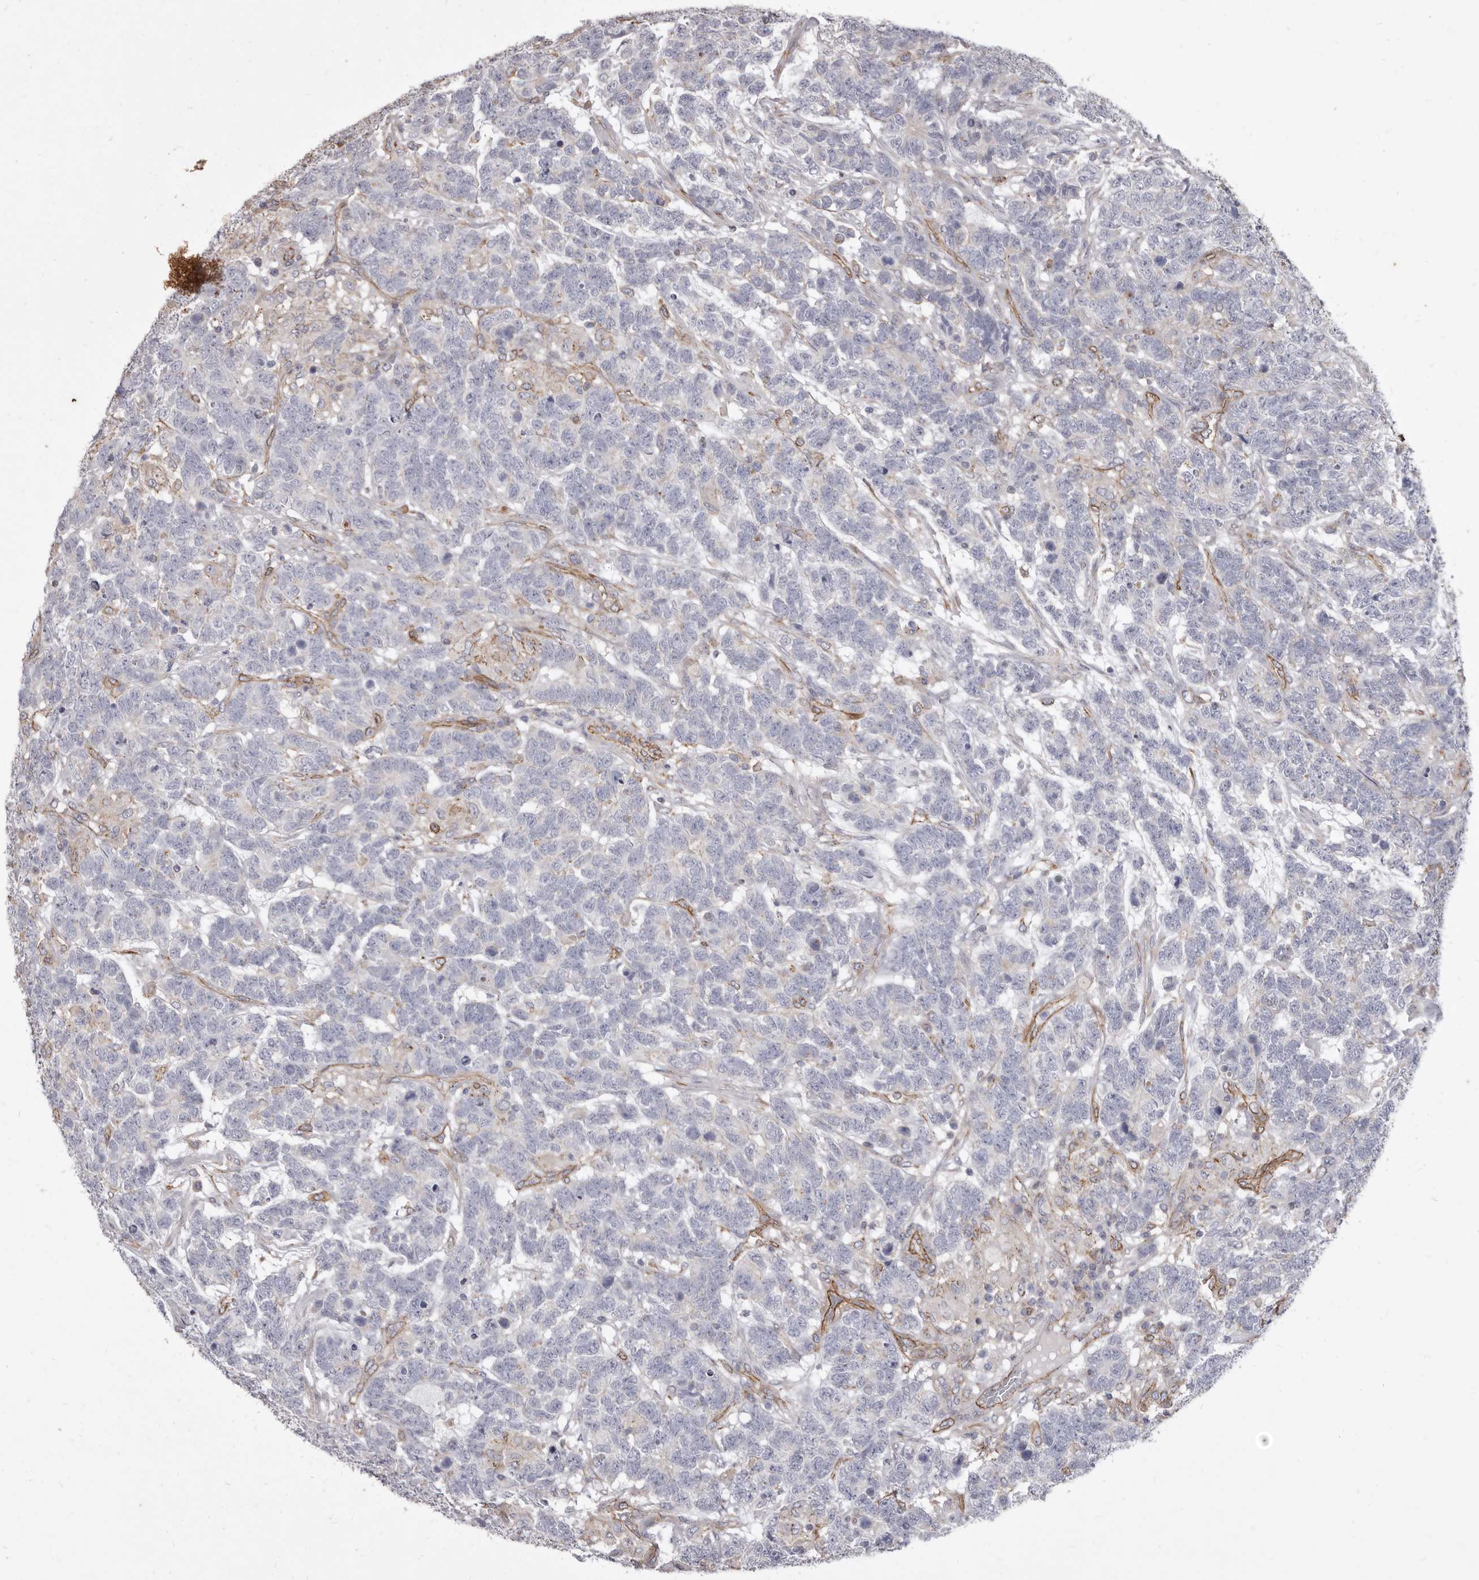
{"staining": {"intensity": "negative", "quantity": "none", "location": "none"}, "tissue": "testis cancer", "cell_type": "Tumor cells", "image_type": "cancer", "snomed": [{"axis": "morphology", "description": "Carcinoma, Embryonal, NOS"}, {"axis": "topography", "description": "Testis"}], "caption": "Tumor cells show no significant protein positivity in testis cancer.", "gene": "P2RX6", "patient": {"sex": "male", "age": 26}}